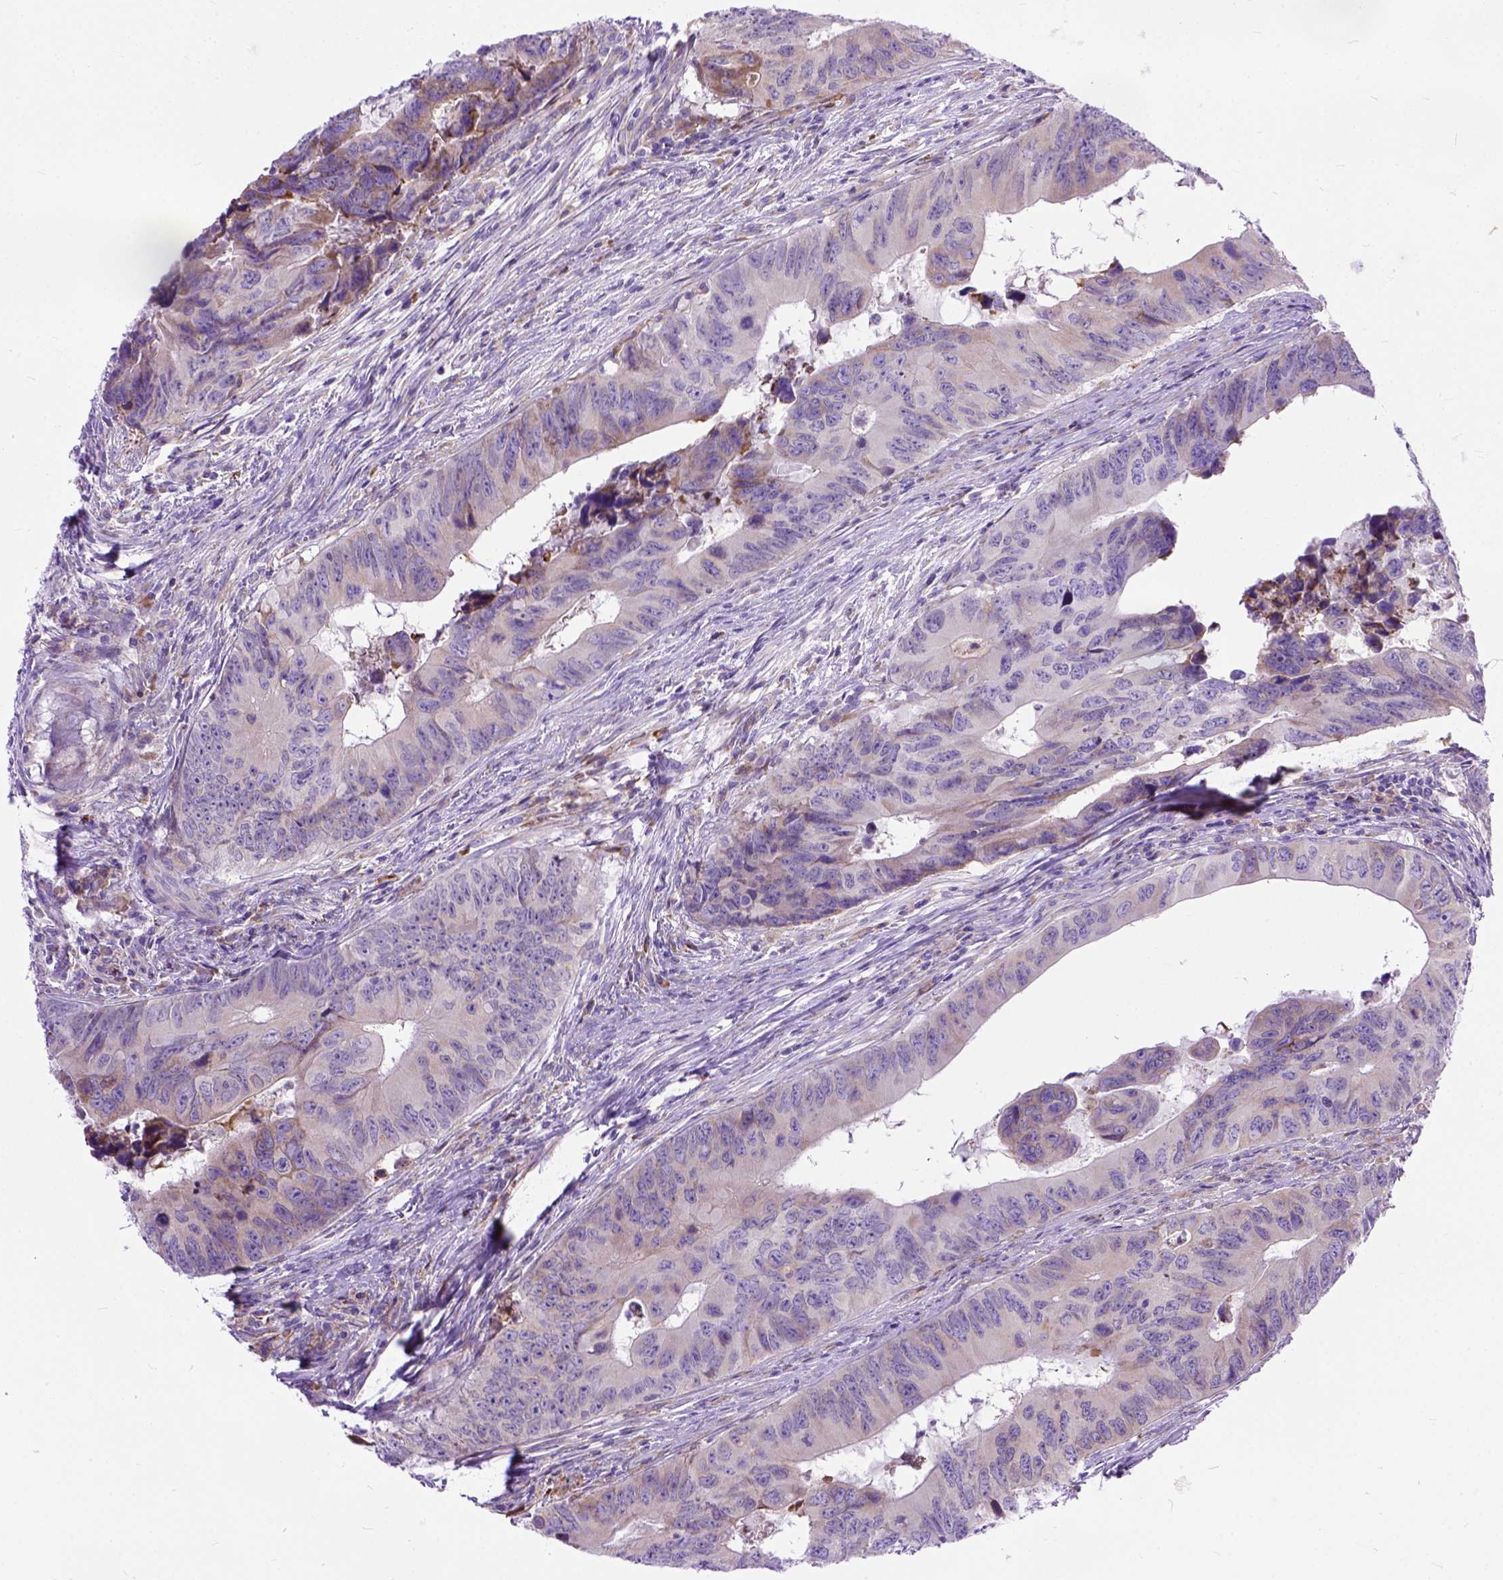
{"staining": {"intensity": "moderate", "quantity": "<25%", "location": "cytoplasmic/membranous"}, "tissue": "colorectal cancer", "cell_type": "Tumor cells", "image_type": "cancer", "snomed": [{"axis": "morphology", "description": "Adenocarcinoma, NOS"}, {"axis": "topography", "description": "Colon"}], "caption": "Protein staining exhibits moderate cytoplasmic/membranous expression in approximately <25% of tumor cells in colorectal cancer.", "gene": "PLK4", "patient": {"sex": "female", "age": 82}}